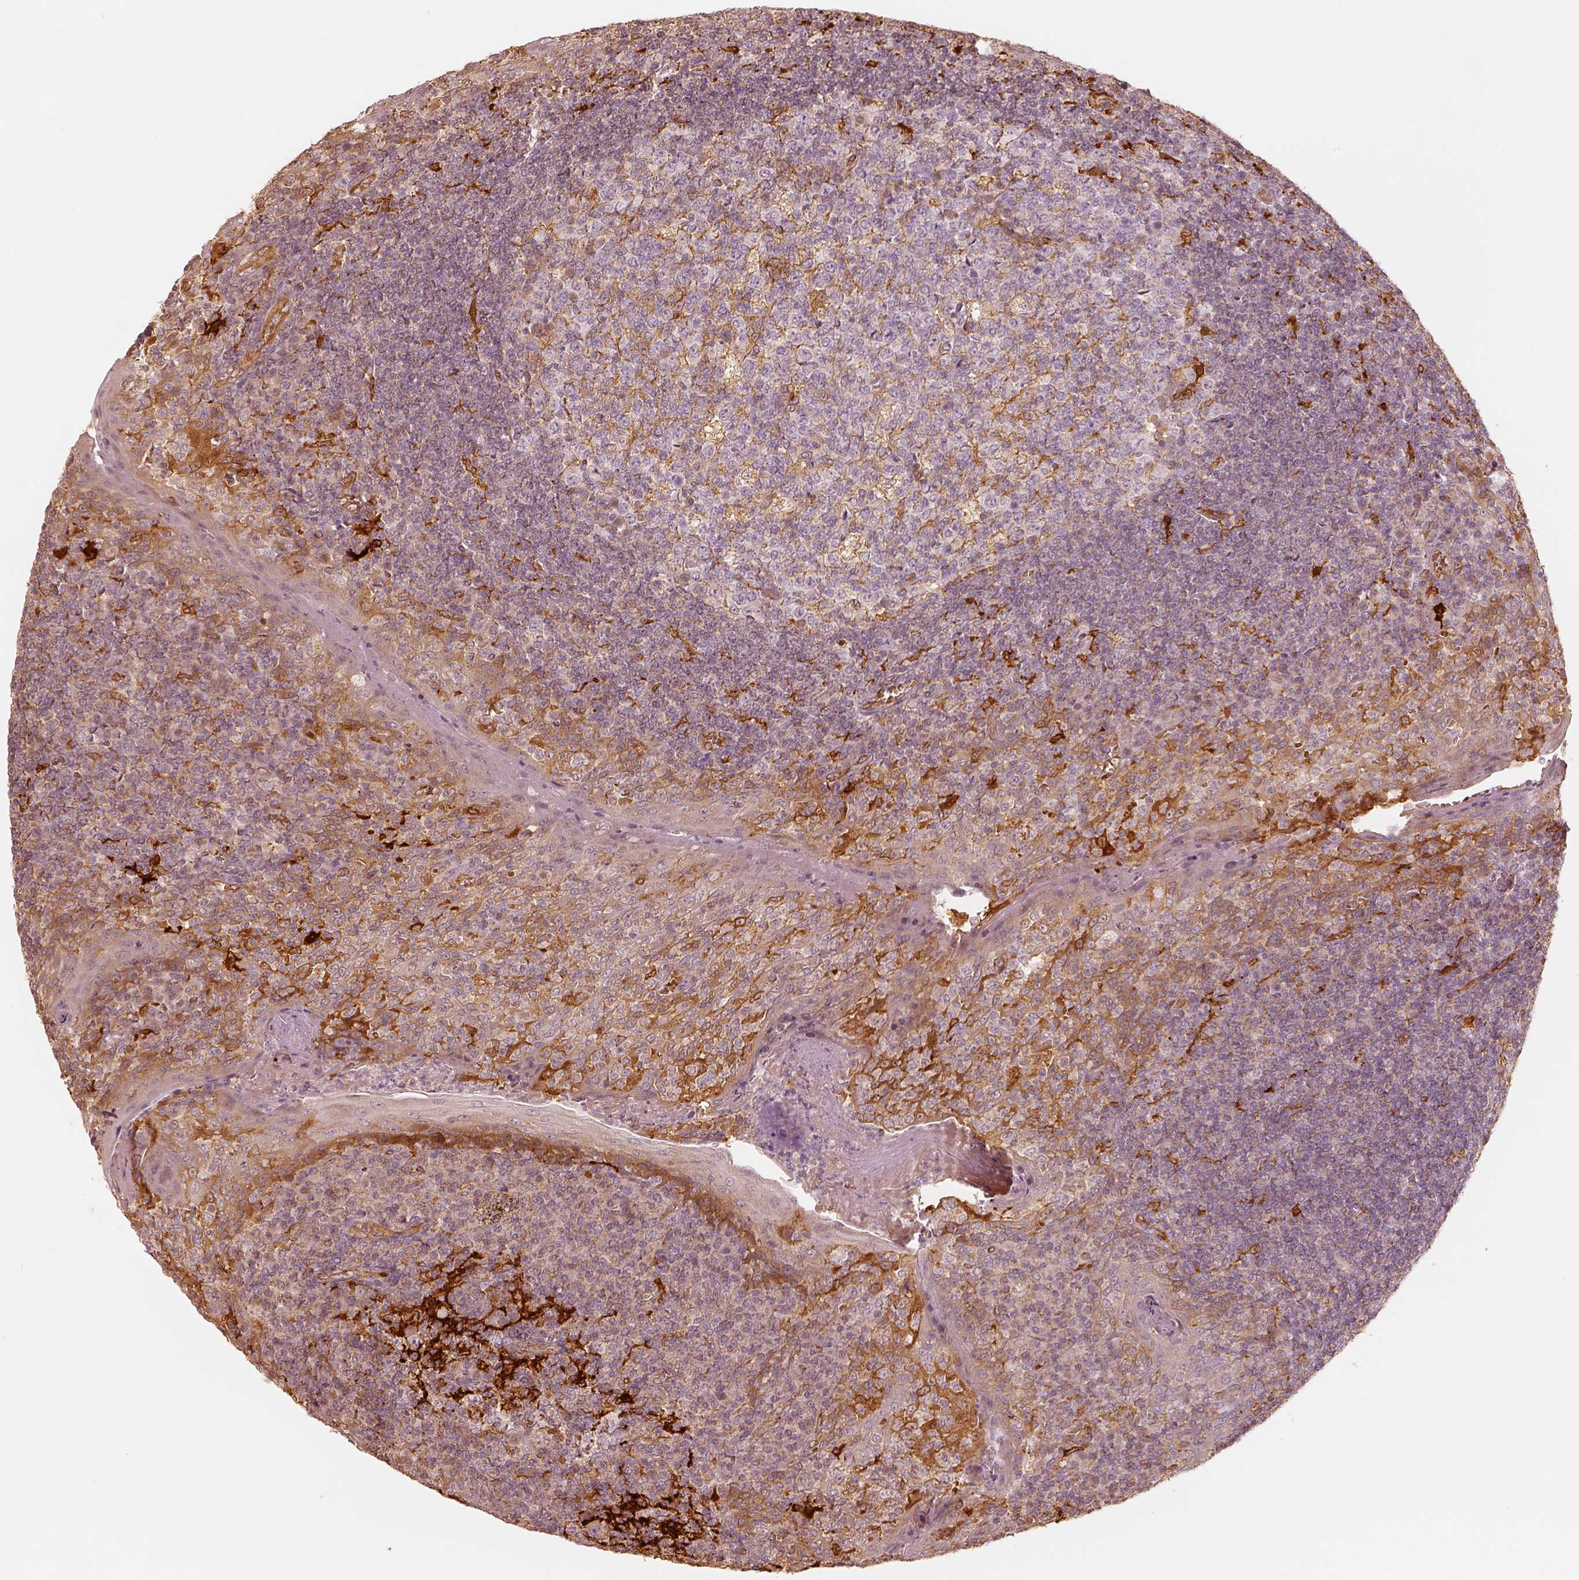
{"staining": {"intensity": "moderate", "quantity": ">75%", "location": "cytoplasmic/membranous"}, "tissue": "tonsil", "cell_type": "Germinal center cells", "image_type": "normal", "snomed": [{"axis": "morphology", "description": "Normal tissue, NOS"}, {"axis": "topography", "description": "Tonsil"}], "caption": "IHC photomicrograph of benign tonsil: tonsil stained using immunohistochemistry reveals medium levels of moderate protein expression localized specifically in the cytoplasmic/membranous of germinal center cells, appearing as a cytoplasmic/membranous brown color.", "gene": "FSCN1", "patient": {"sex": "female", "age": 13}}